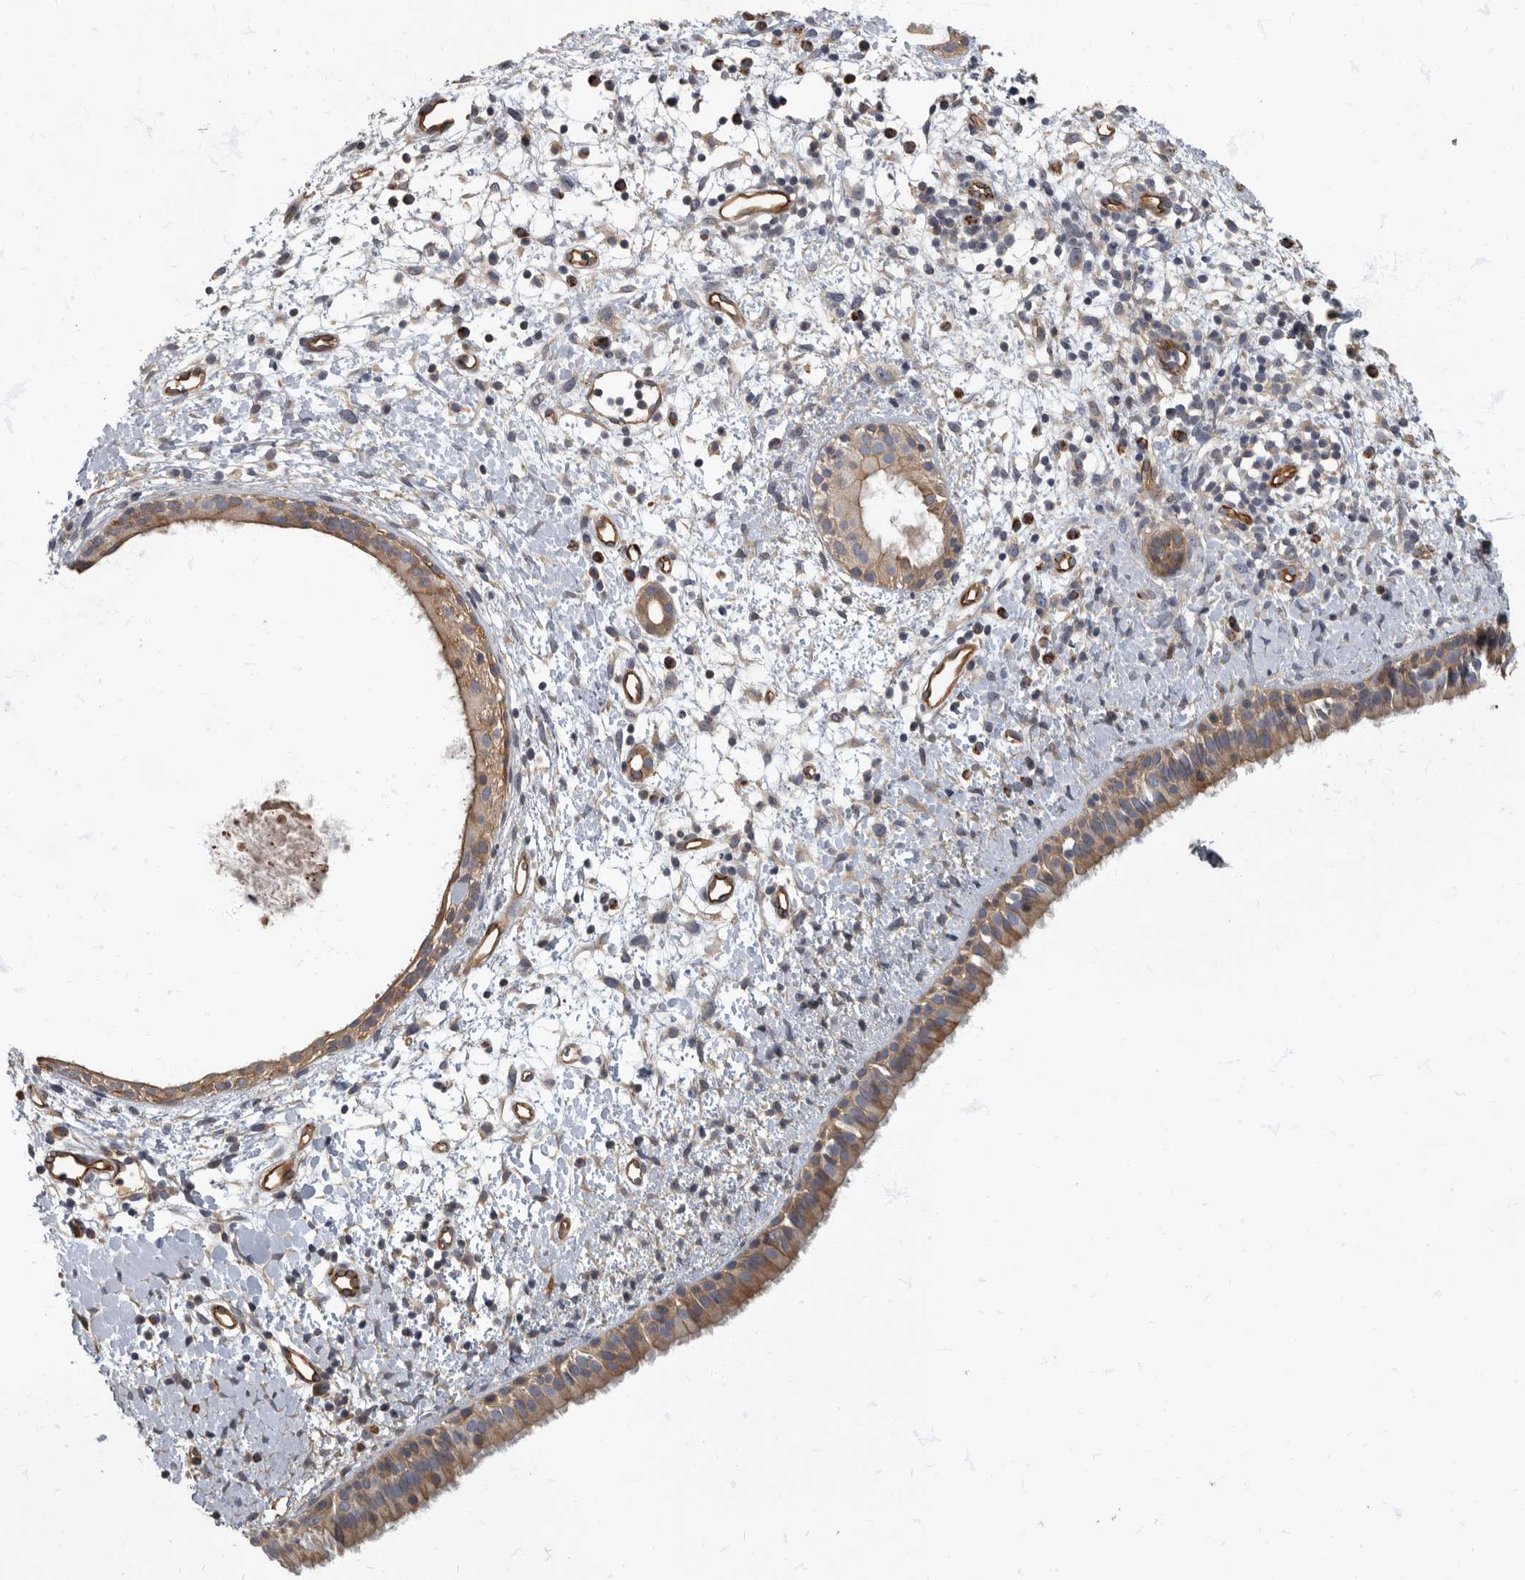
{"staining": {"intensity": "weak", "quantity": ">75%", "location": "cytoplasmic/membranous"}, "tissue": "nasopharynx", "cell_type": "Respiratory epithelial cells", "image_type": "normal", "snomed": [{"axis": "morphology", "description": "Normal tissue, NOS"}, {"axis": "topography", "description": "Nasopharynx"}], "caption": "IHC (DAB) staining of unremarkable nasopharynx demonstrates weak cytoplasmic/membranous protein expression in about >75% of respiratory epithelial cells.", "gene": "PDK1", "patient": {"sex": "male", "age": 22}}